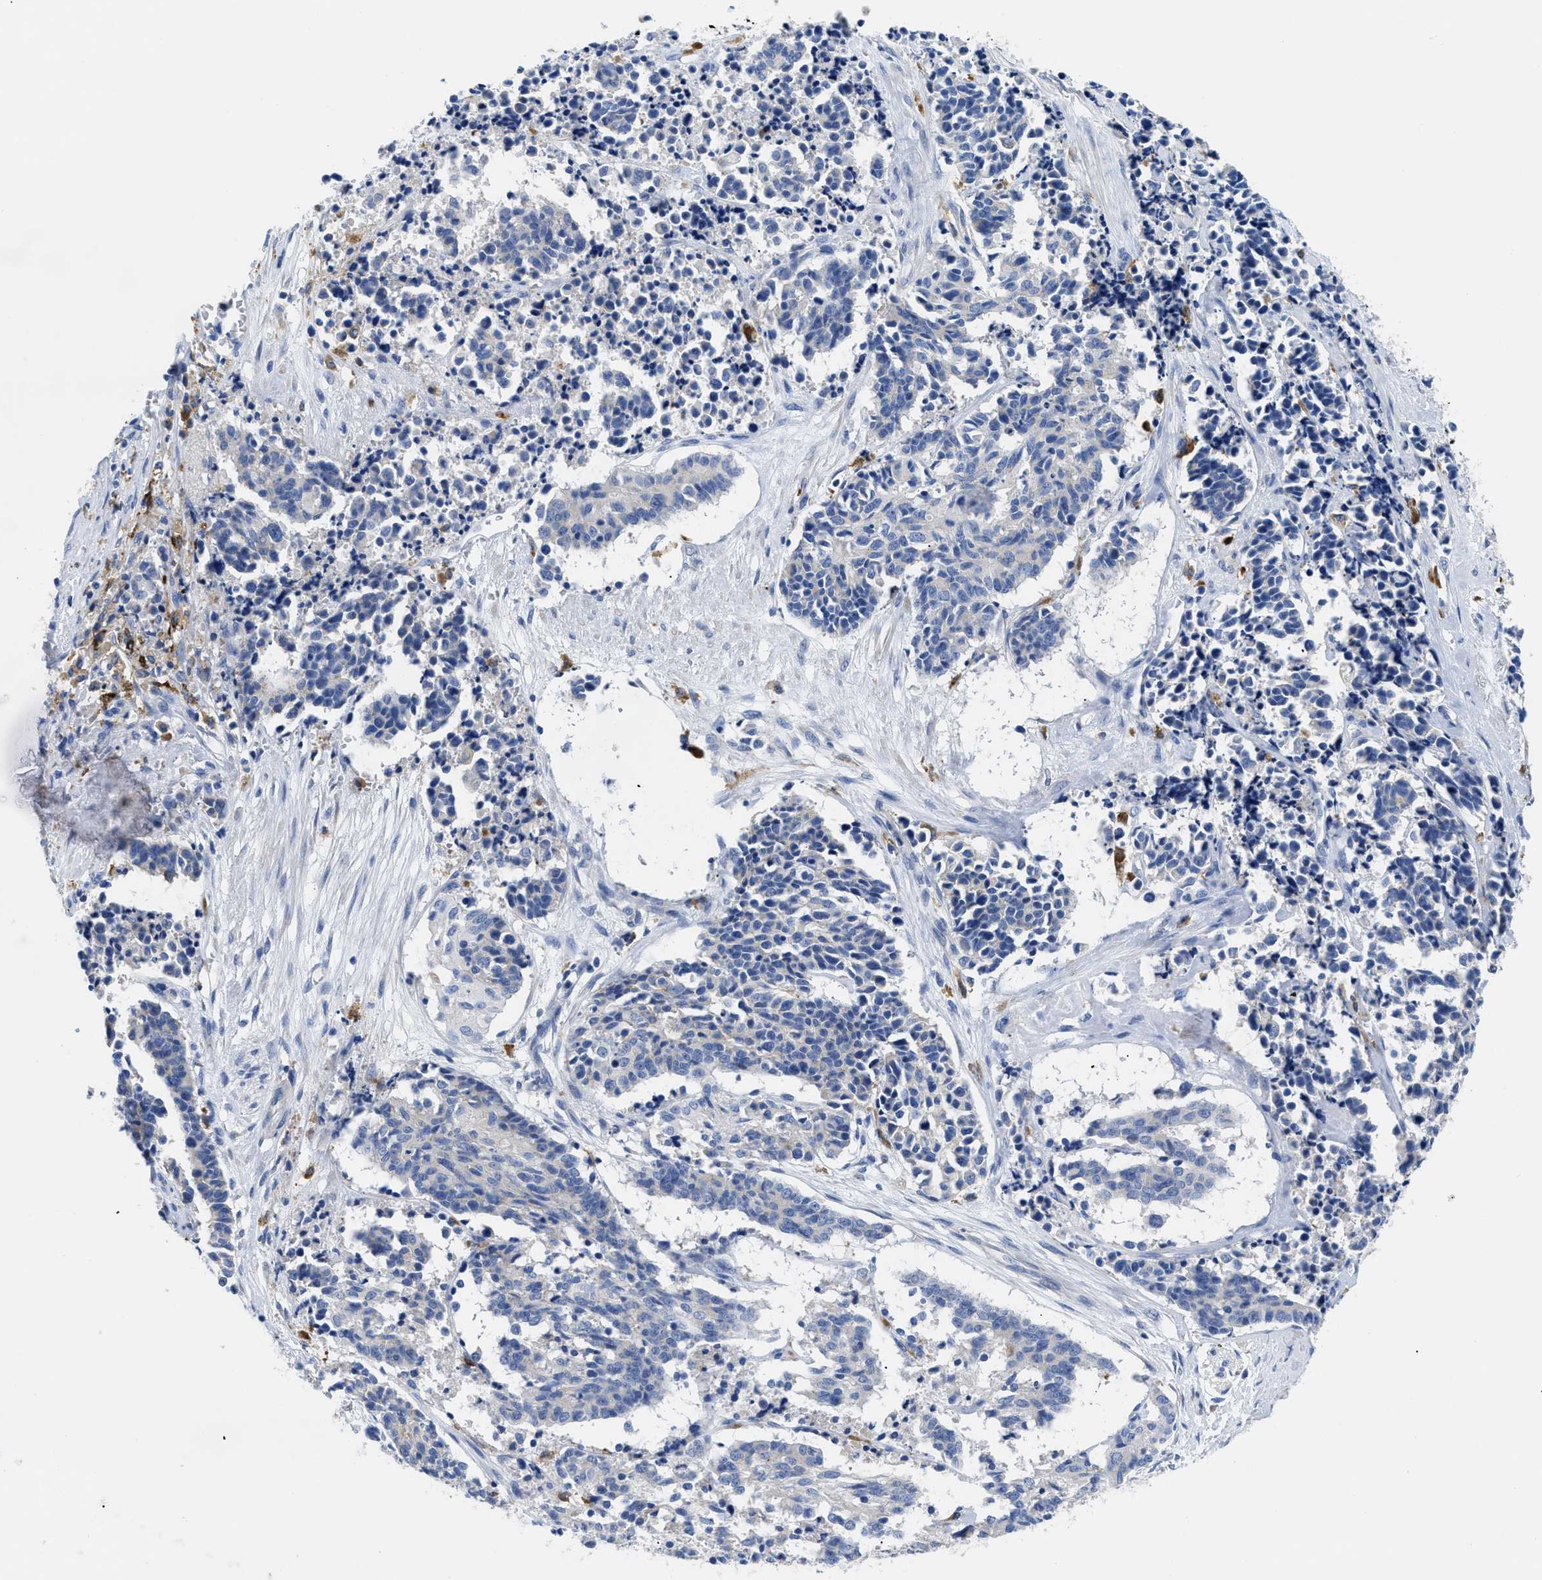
{"staining": {"intensity": "negative", "quantity": "none", "location": "none"}, "tissue": "cervical cancer", "cell_type": "Tumor cells", "image_type": "cancer", "snomed": [{"axis": "morphology", "description": "Squamous cell carcinoma, NOS"}, {"axis": "topography", "description": "Cervix"}], "caption": "Tumor cells are negative for brown protein staining in cervical cancer (squamous cell carcinoma).", "gene": "HLA-DPA1", "patient": {"sex": "female", "age": 35}}